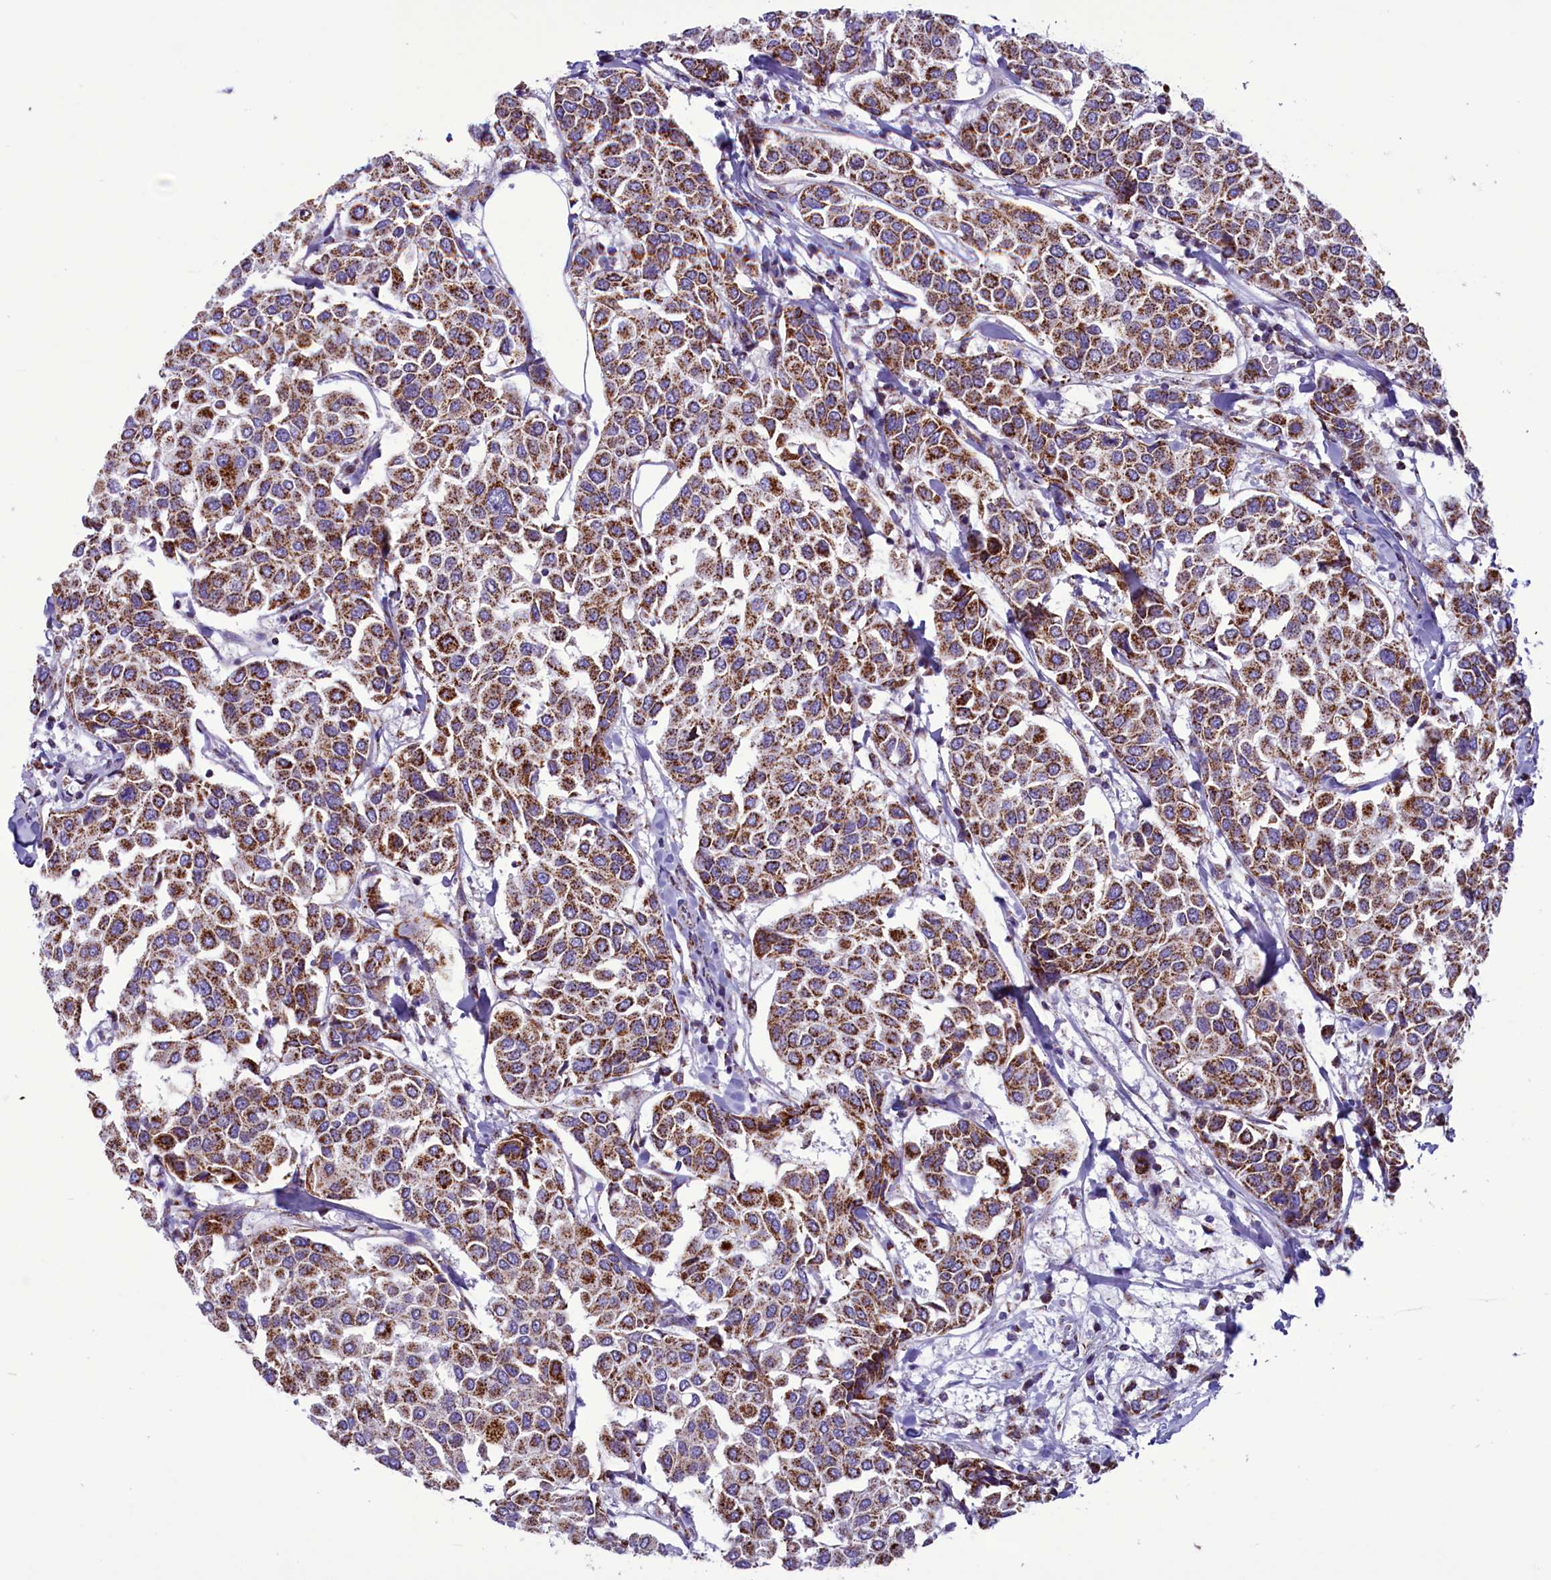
{"staining": {"intensity": "strong", "quantity": ">75%", "location": "cytoplasmic/membranous"}, "tissue": "breast cancer", "cell_type": "Tumor cells", "image_type": "cancer", "snomed": [{"axis": "morphology", "description": "Duct carcinoma"}, {"axis": "topography", "description": "Breast"}], "caption": "Human breast cancer (intraductal carcinoma) stained with a protein marker demonstrates strong staining in tumor cells.", "gene": "ICA1L", "patient": {"sex": "female", "age": 55}}